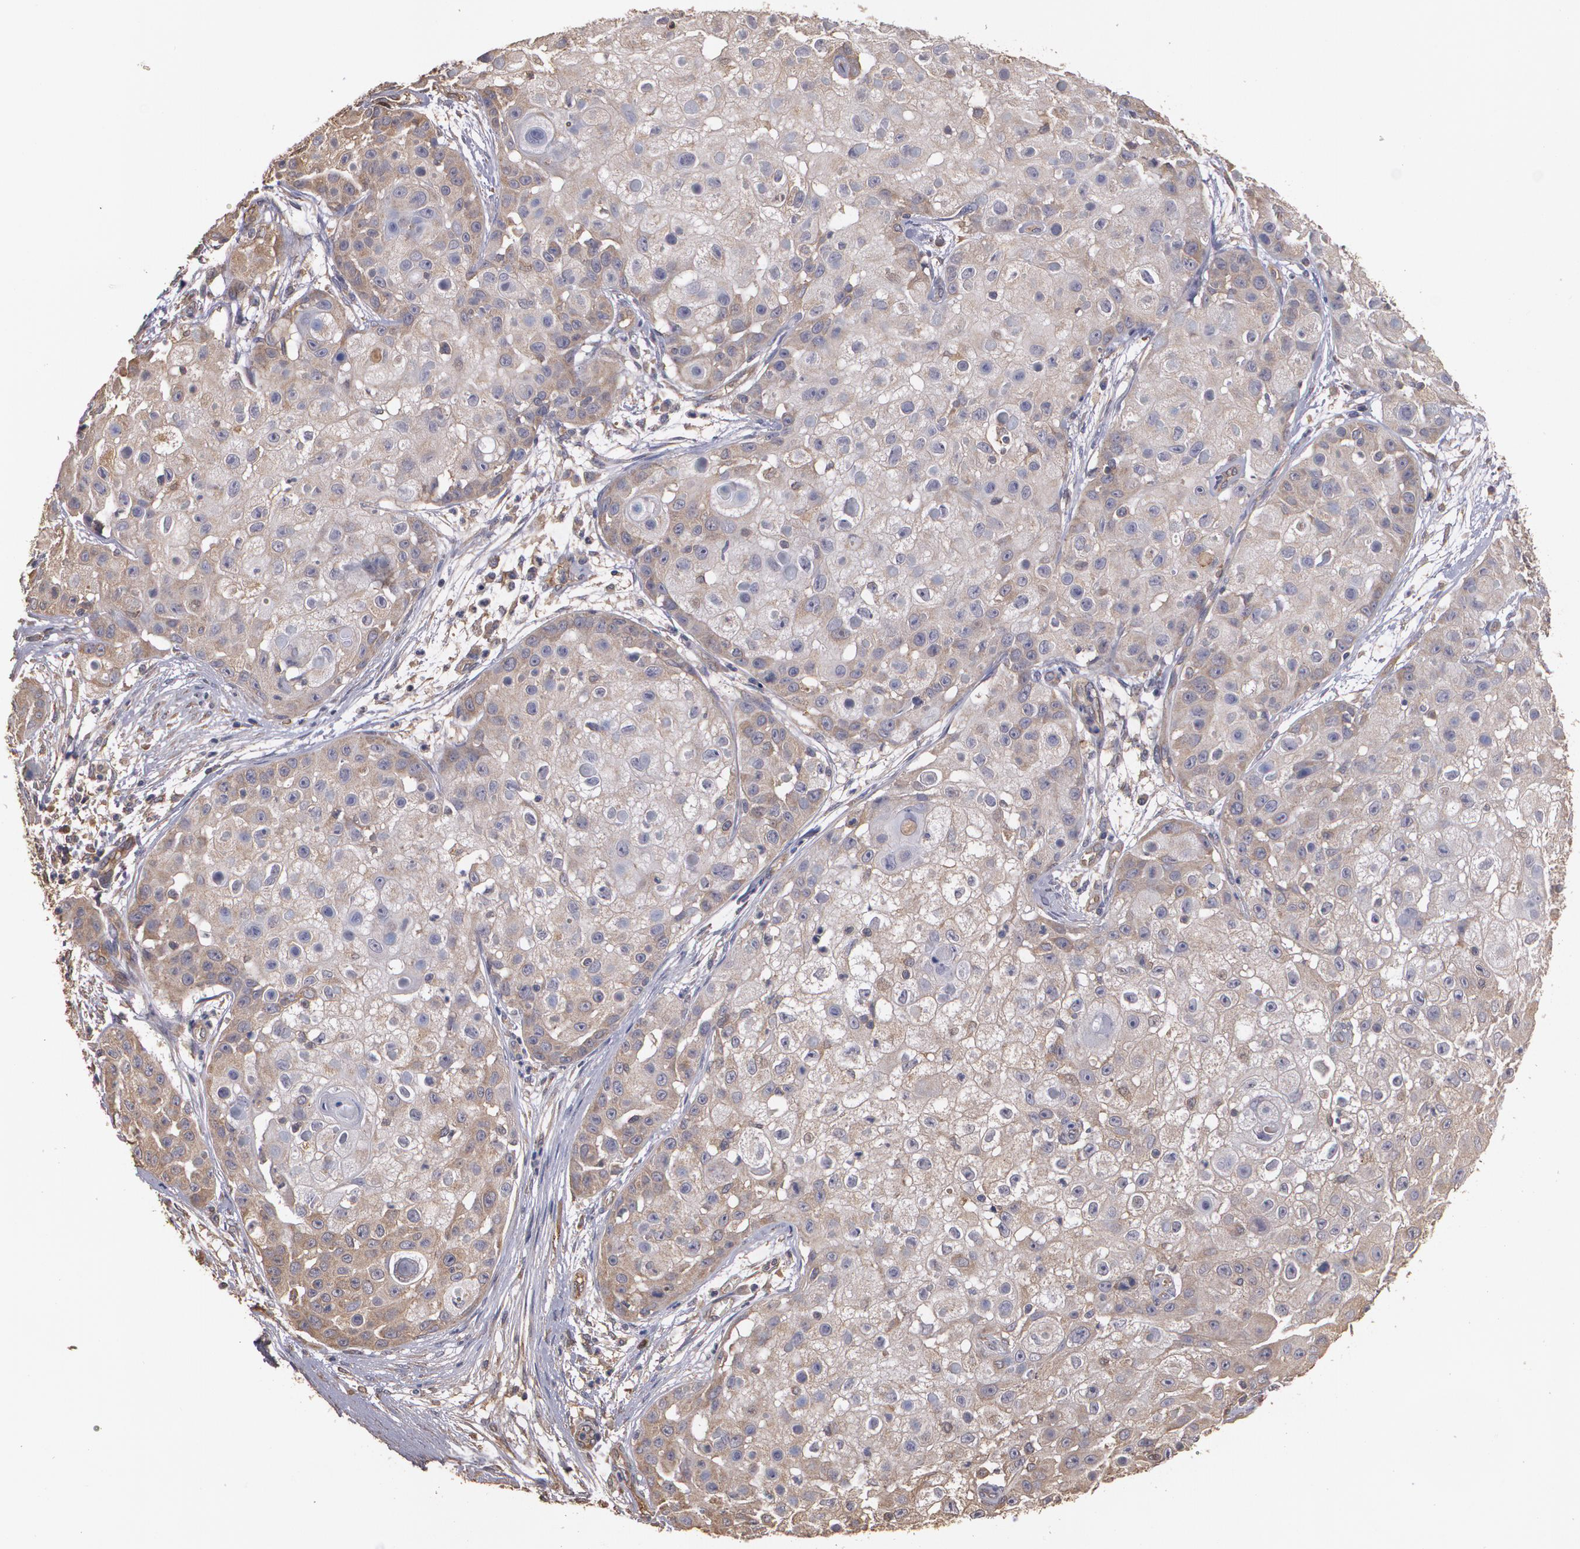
{"staining": {"intensity": "weak", "quantity": ">75%", "location": "cytoplasmic/membranous"}, "tissue": "skin cancer", "cell_type": "Tumor cells", "image_type": "cancer", "snomed": [{"axis": "morphology", "description": "Squamous cell carcinoma, NOS"}, {"axis": "topography", "description": "Skin"}], "caption": "This histopathology image reveals immunohistochemistry staining of squamous cell carcinoma (skin), with low weak cytoplasmic/membranous expression in approximately >75% of tumor cells.", "gene": "PON1", "patient": {"sex": "female", "age": 57}}